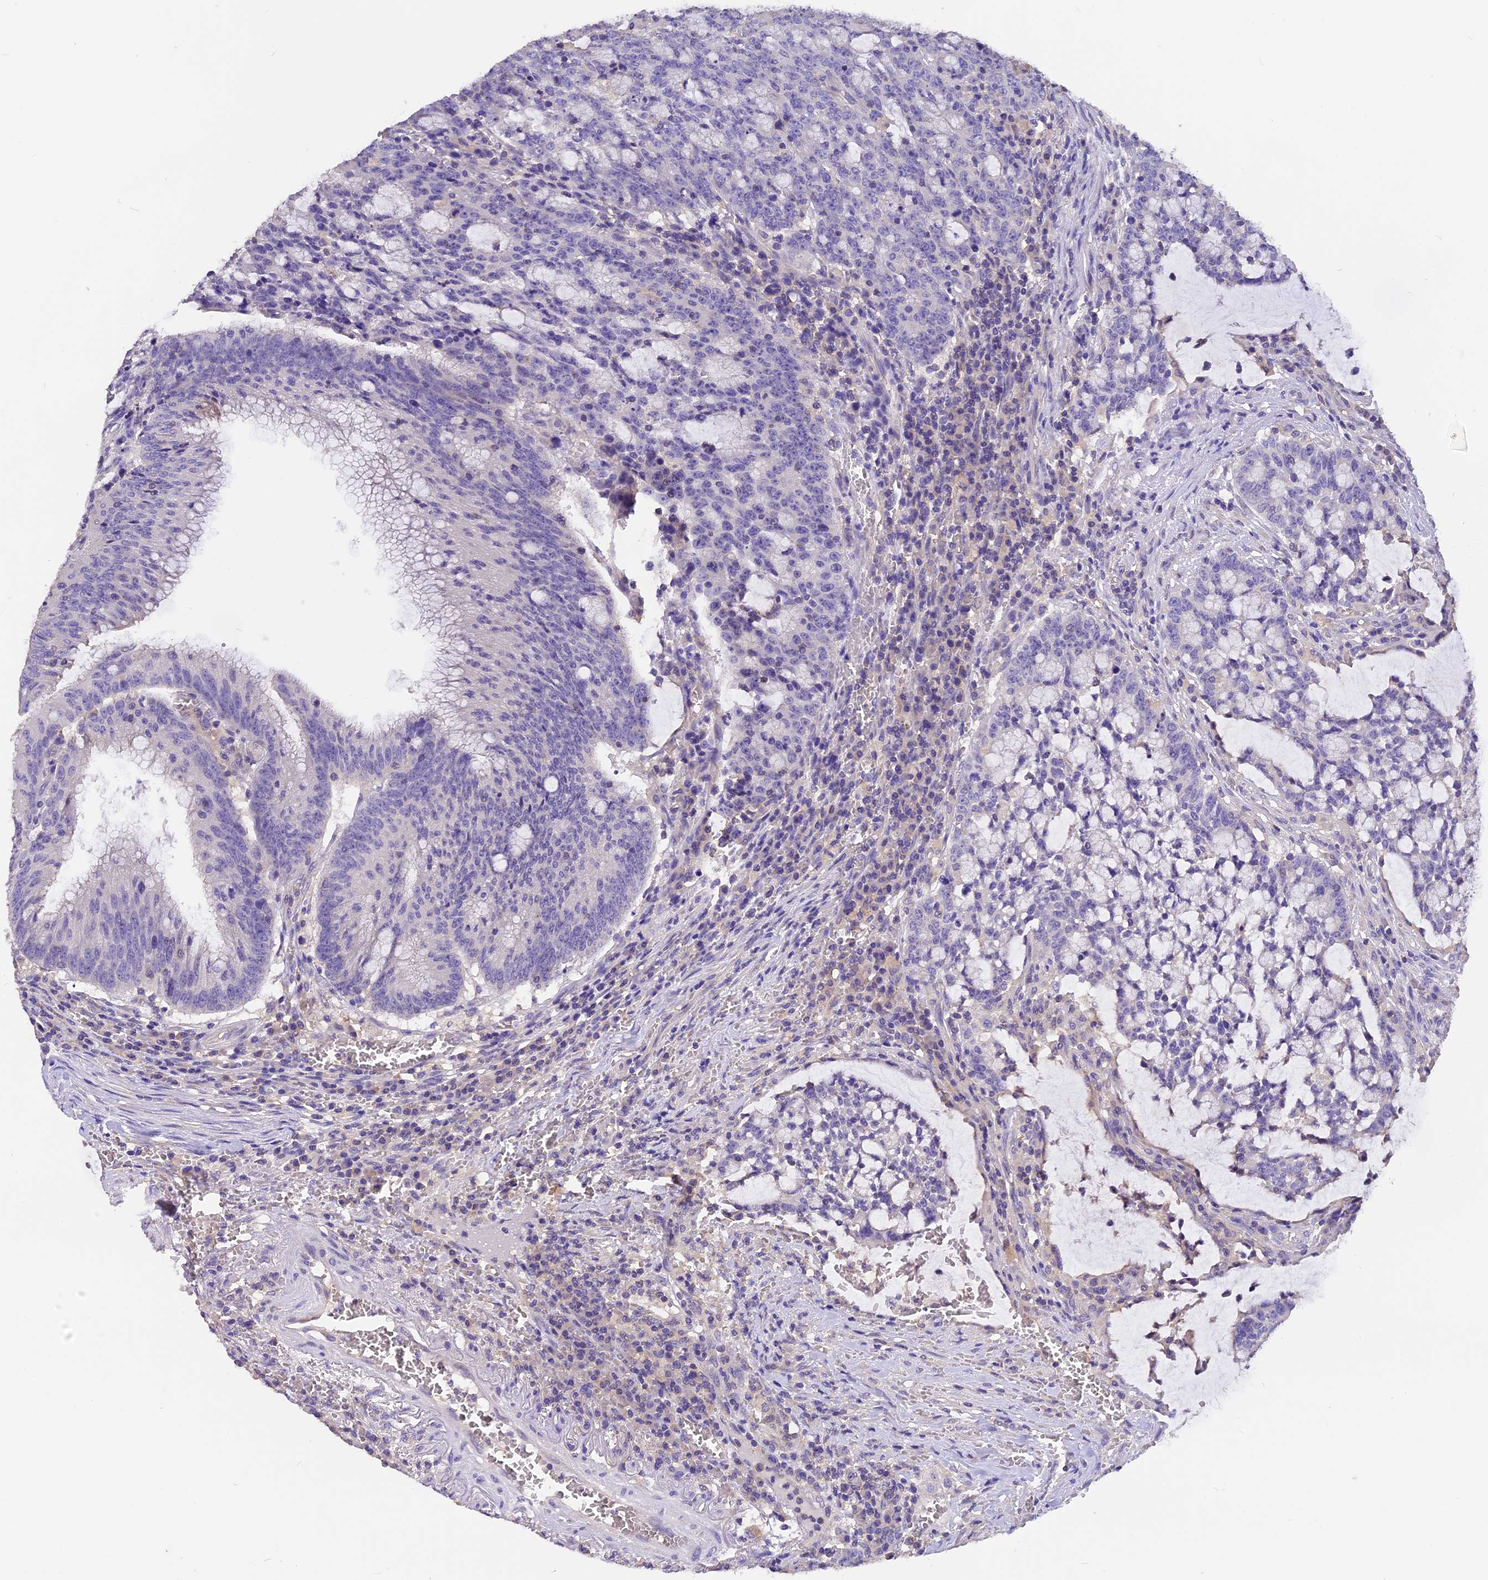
{"staining": {"intensity": "negative", "quantity": "none", "location": "none"}, "tissue": "colorectal cancer", "cell_type": "Tumor cells", "image_type": "cancer", "snomed": [{"axis": "morphology", "description": "Adenocarcinoma, NOS"}, {"axis": "topography", "description": "Rectum"}], "caption": "Human colorectal cancer stained for a protein using IHC reveals no expression in tumor cells.", "gene": "AP3B2", "patient": {"sex": "female", "age": 77}}